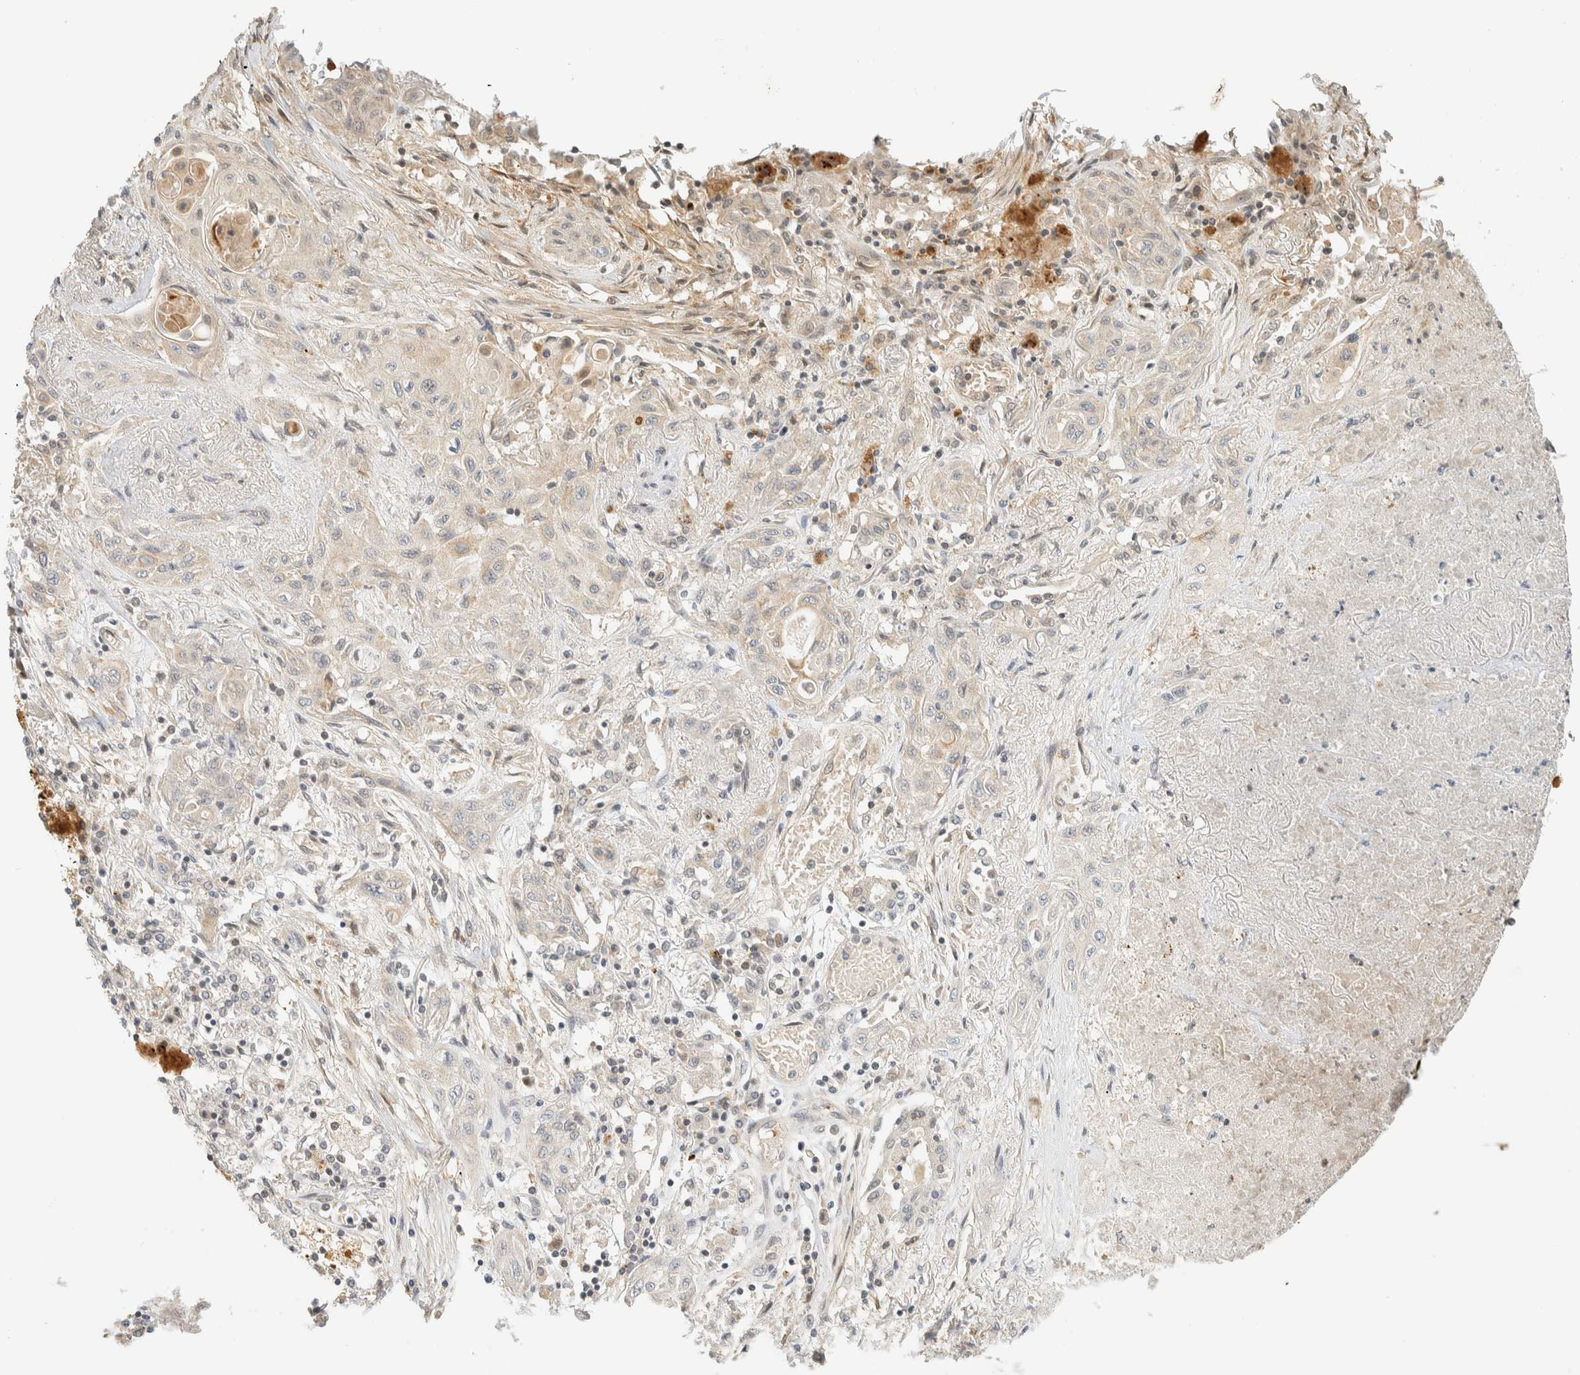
{"staining": {"intensity": "negative", "quantity": "none", "location": "none"}, "tissue": "lung cancer", "cell_type": "Tumor cells", "image_type": "cancer", "snomed": [{"axis": "morphology", "description": "Squamous cell carcinoma, NOS"}, {"axis": "topography", "description": "Lung"}], "caption": "IHC photomicrograph of neoplastic tissue: human lung squamous cell carcinoma stained with DAB shows no significant protein positivity in tumor cells.", "gene": "KIFAP3", "patient": {"sex": "female", "age": 47}}